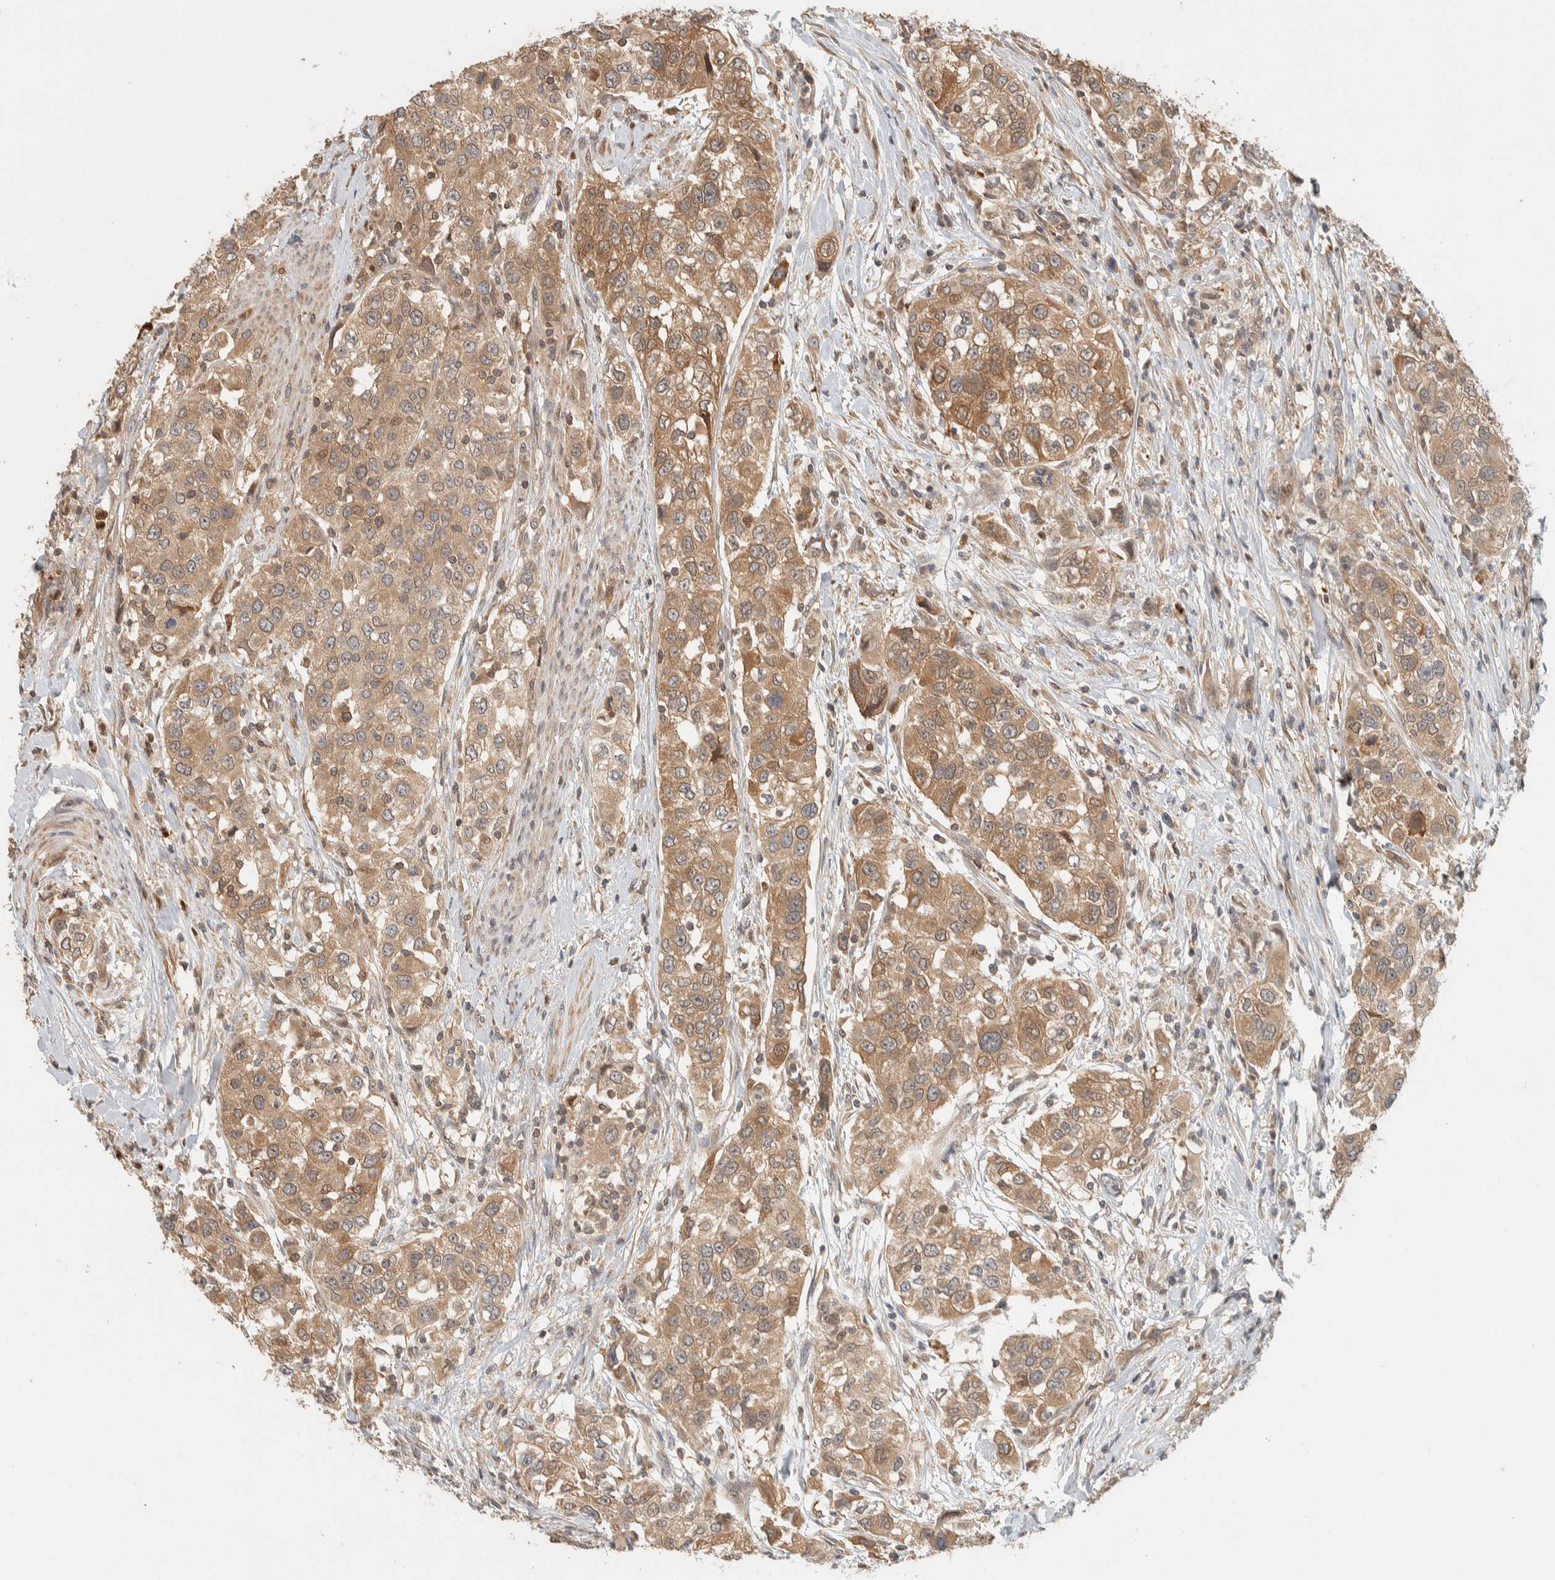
{"staining": {"intensity": "moderate", "quantity": ">75%", "location": "cytoplasmic/membranous"}, "tissue": "urothelial cancer", "cell_type": "Tumor cells", "image_type": "cancer", "snomed": [{"axis": "morphology", "description": "Urothelial carcinoma, High grade"}, {"axis": "topography", "description": "Urinary bladder"}], "caption": "Protein analysis of urothelial carcinoma (high-grade) tissue reveals moderate cytoplasmic/membranous expression in approximately >75% of tumor cells.", "gene": "ADSS2", "patient": {"sex": "female", "age": 80}}